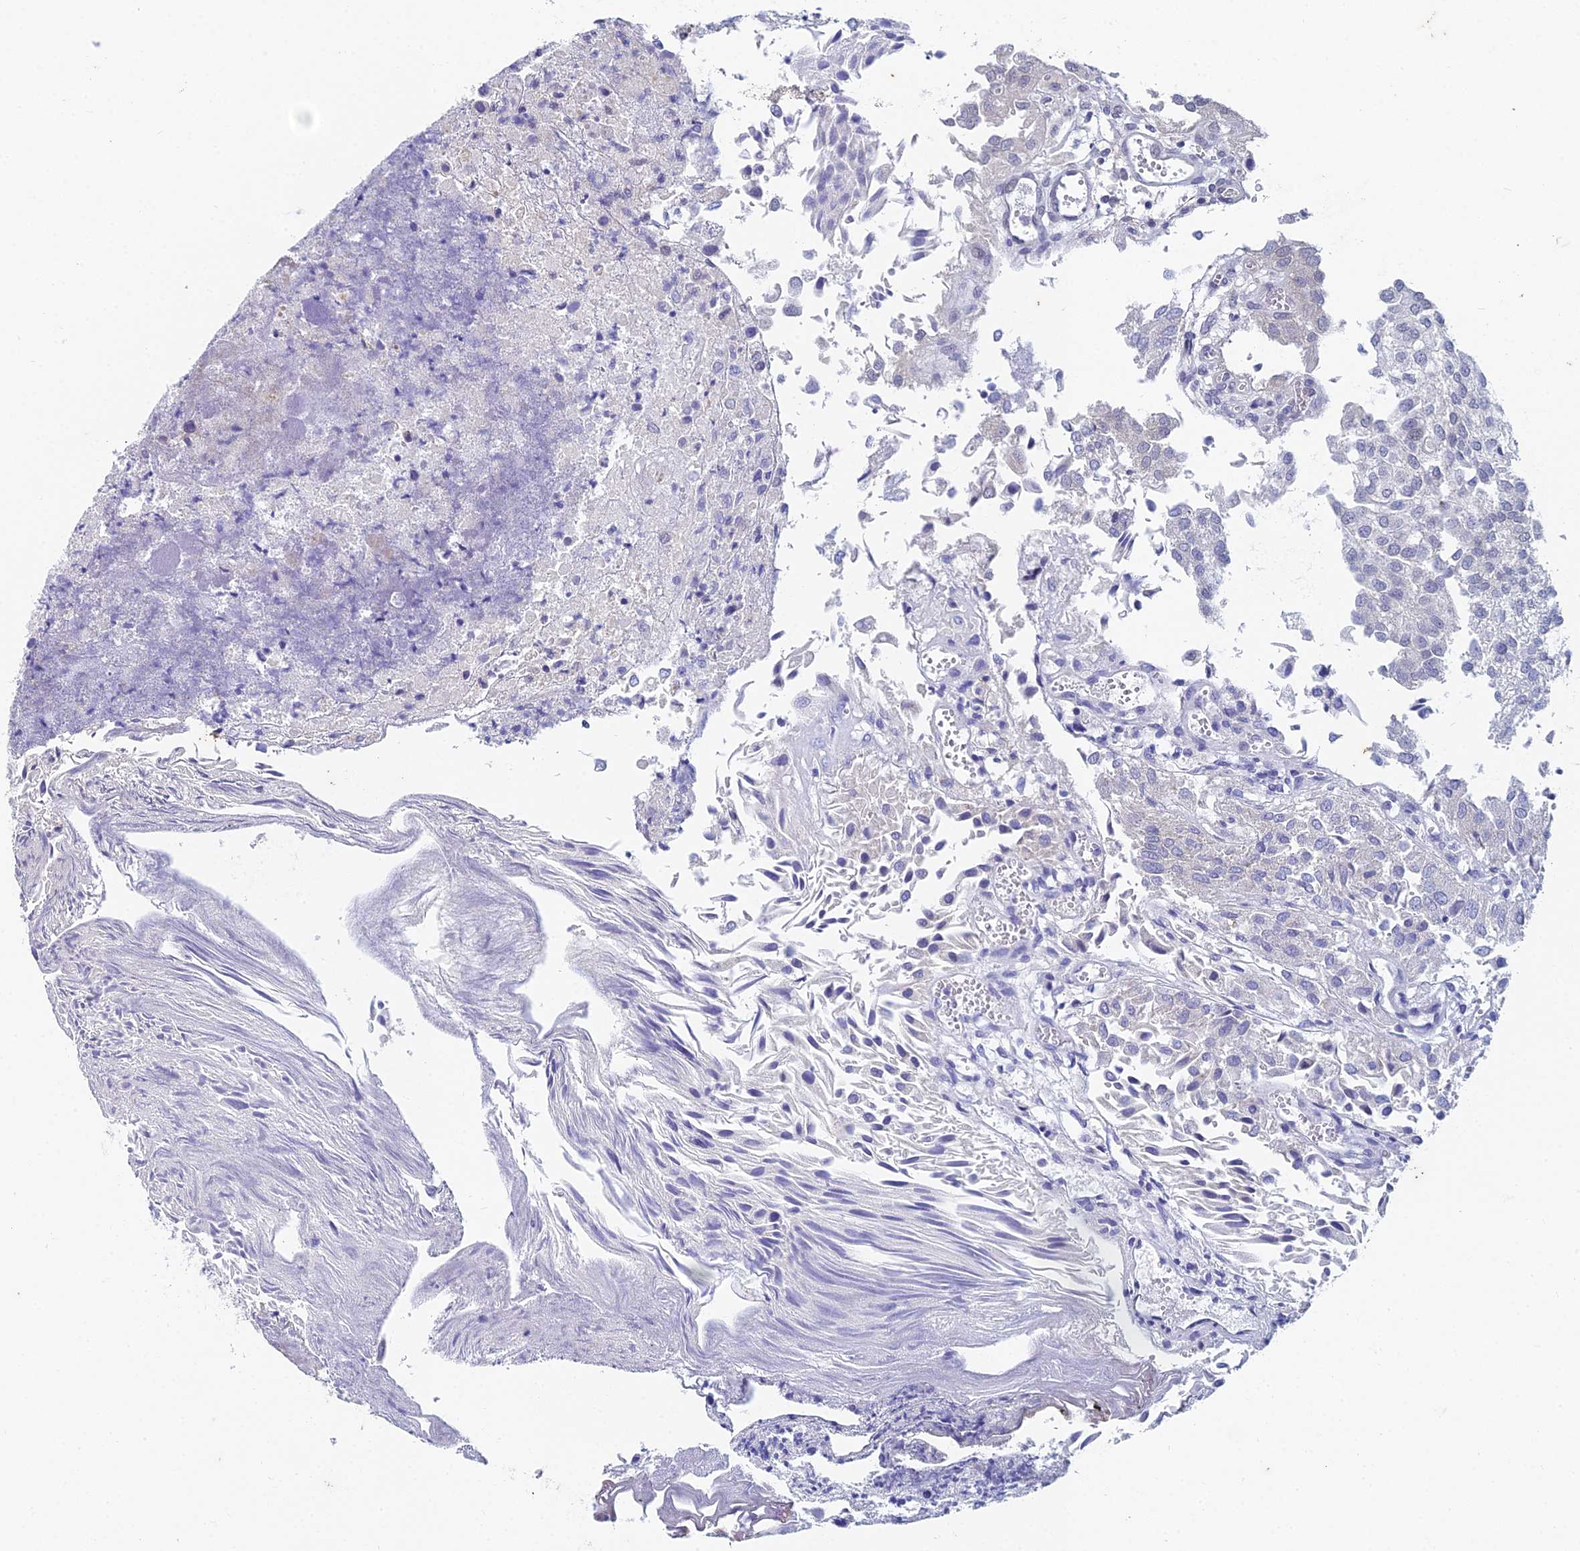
{"staining": {"intensity": "negative", "quantity": "none", "location": "none"}, "tissue": "urothelial cancer", "cell_type": "Tumor cells", "image_type": "cancer", "snomed": [{"axis": "morphology", "description": "Urothelial carcinoma, Low grade"}, {"axis": "topography", "description": "Urinary bladder"}], "caption": "Urothelial cancer stained for a protein using immunohistochemistry displays no staining tumor cells.", "gene": "EEF2KMT", "patient": {"sex": "female", "age": 89}}